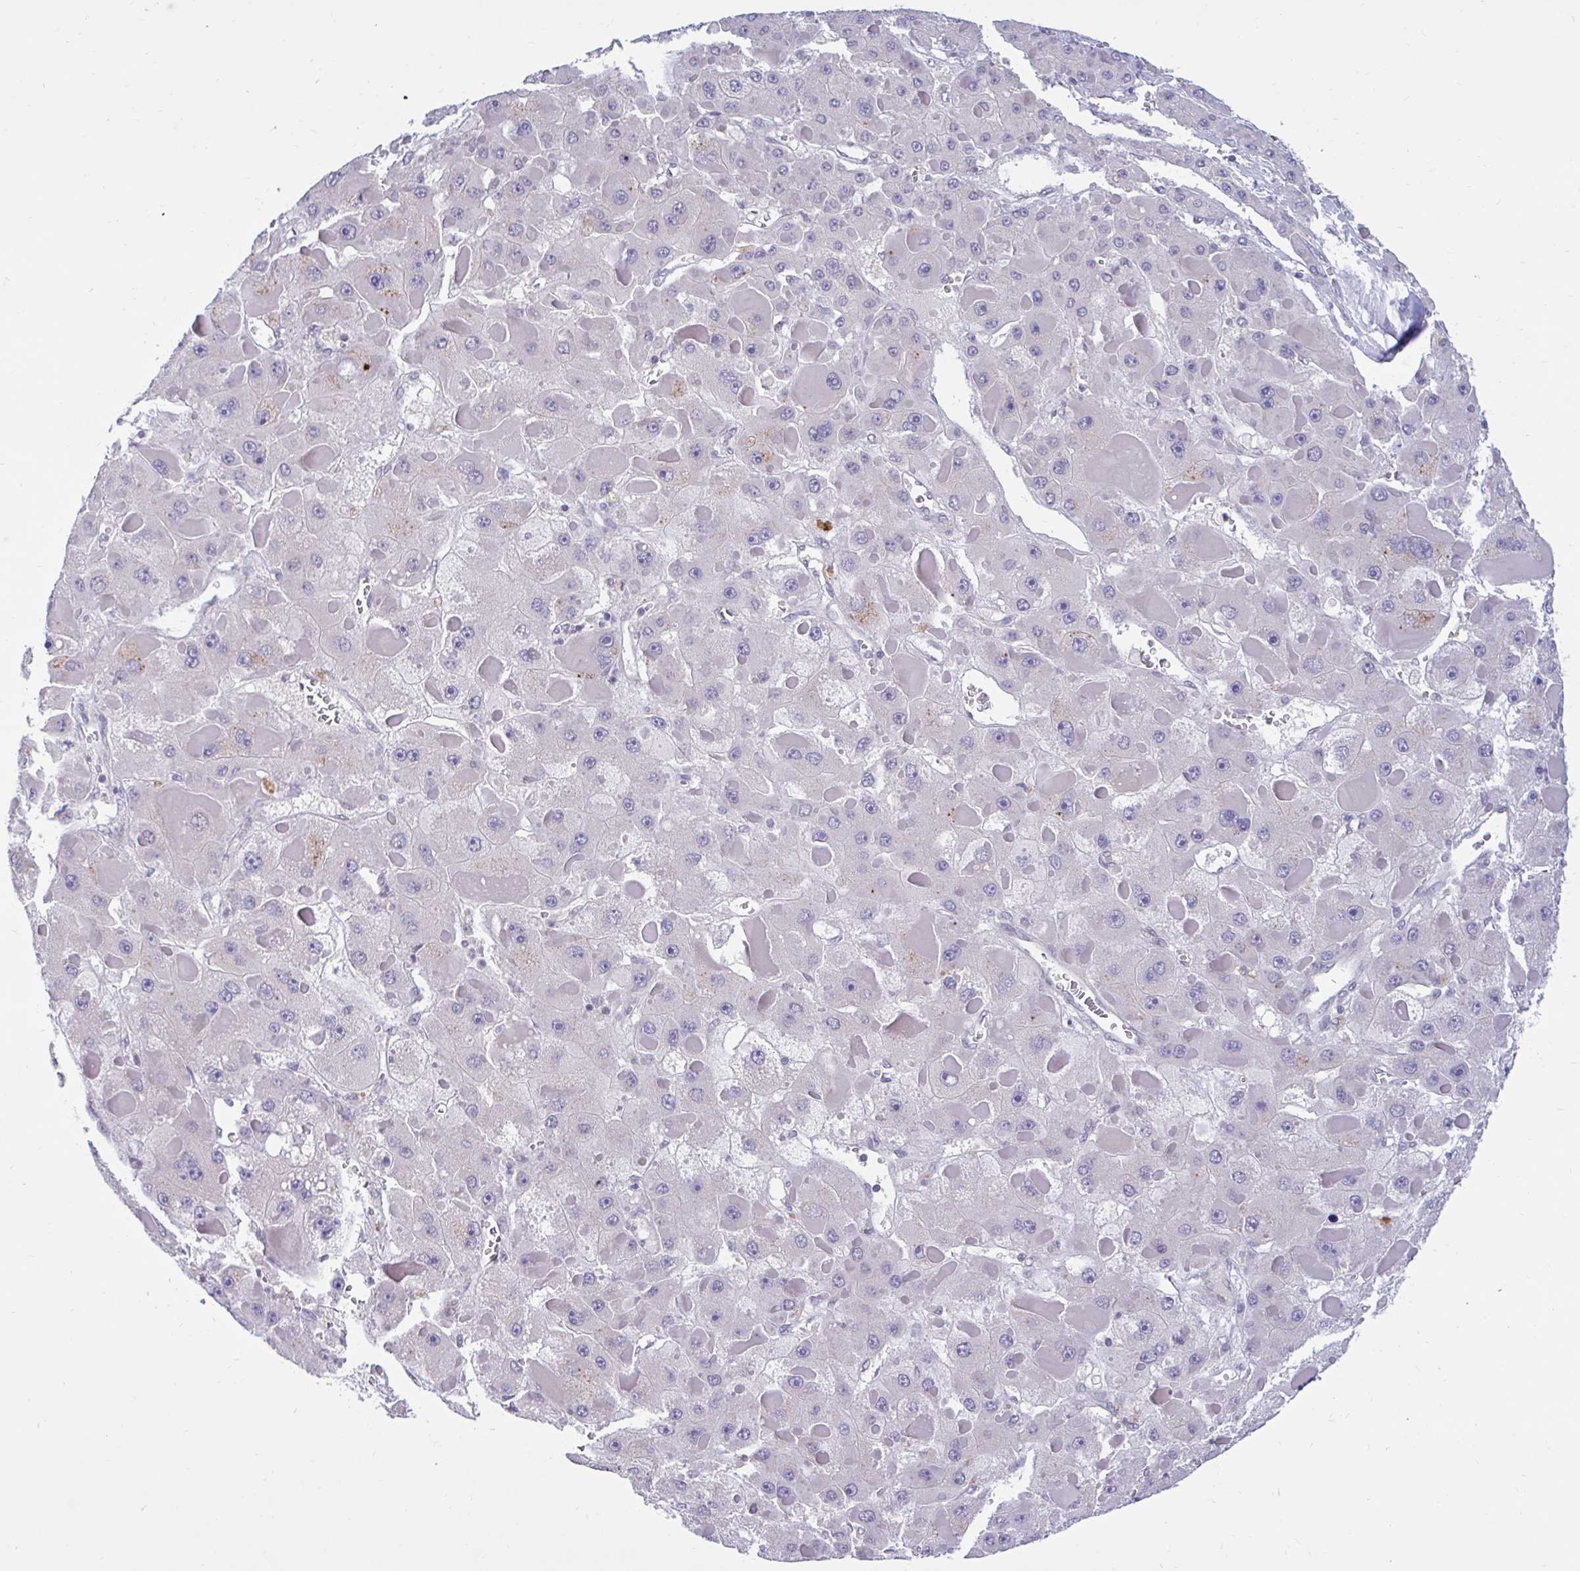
{"staining": {"intensity": "negative", "quantity": "none", "location": "none"}, "tissue": "liver cancer", "cell_type": "Tumor cells", "image_type": "cancer", "snomed": [{"axis": "morphology", "description": "Carcinoma, Hepatocellular, NOS"}, {"axis": "topography", "description": "Liver"}], "caption": "There is no significant staining in tumor cells of liver hepatocellular carcinoma.", "gene": "ARPP19", "patient": {"sex": "female", "age": 73}}